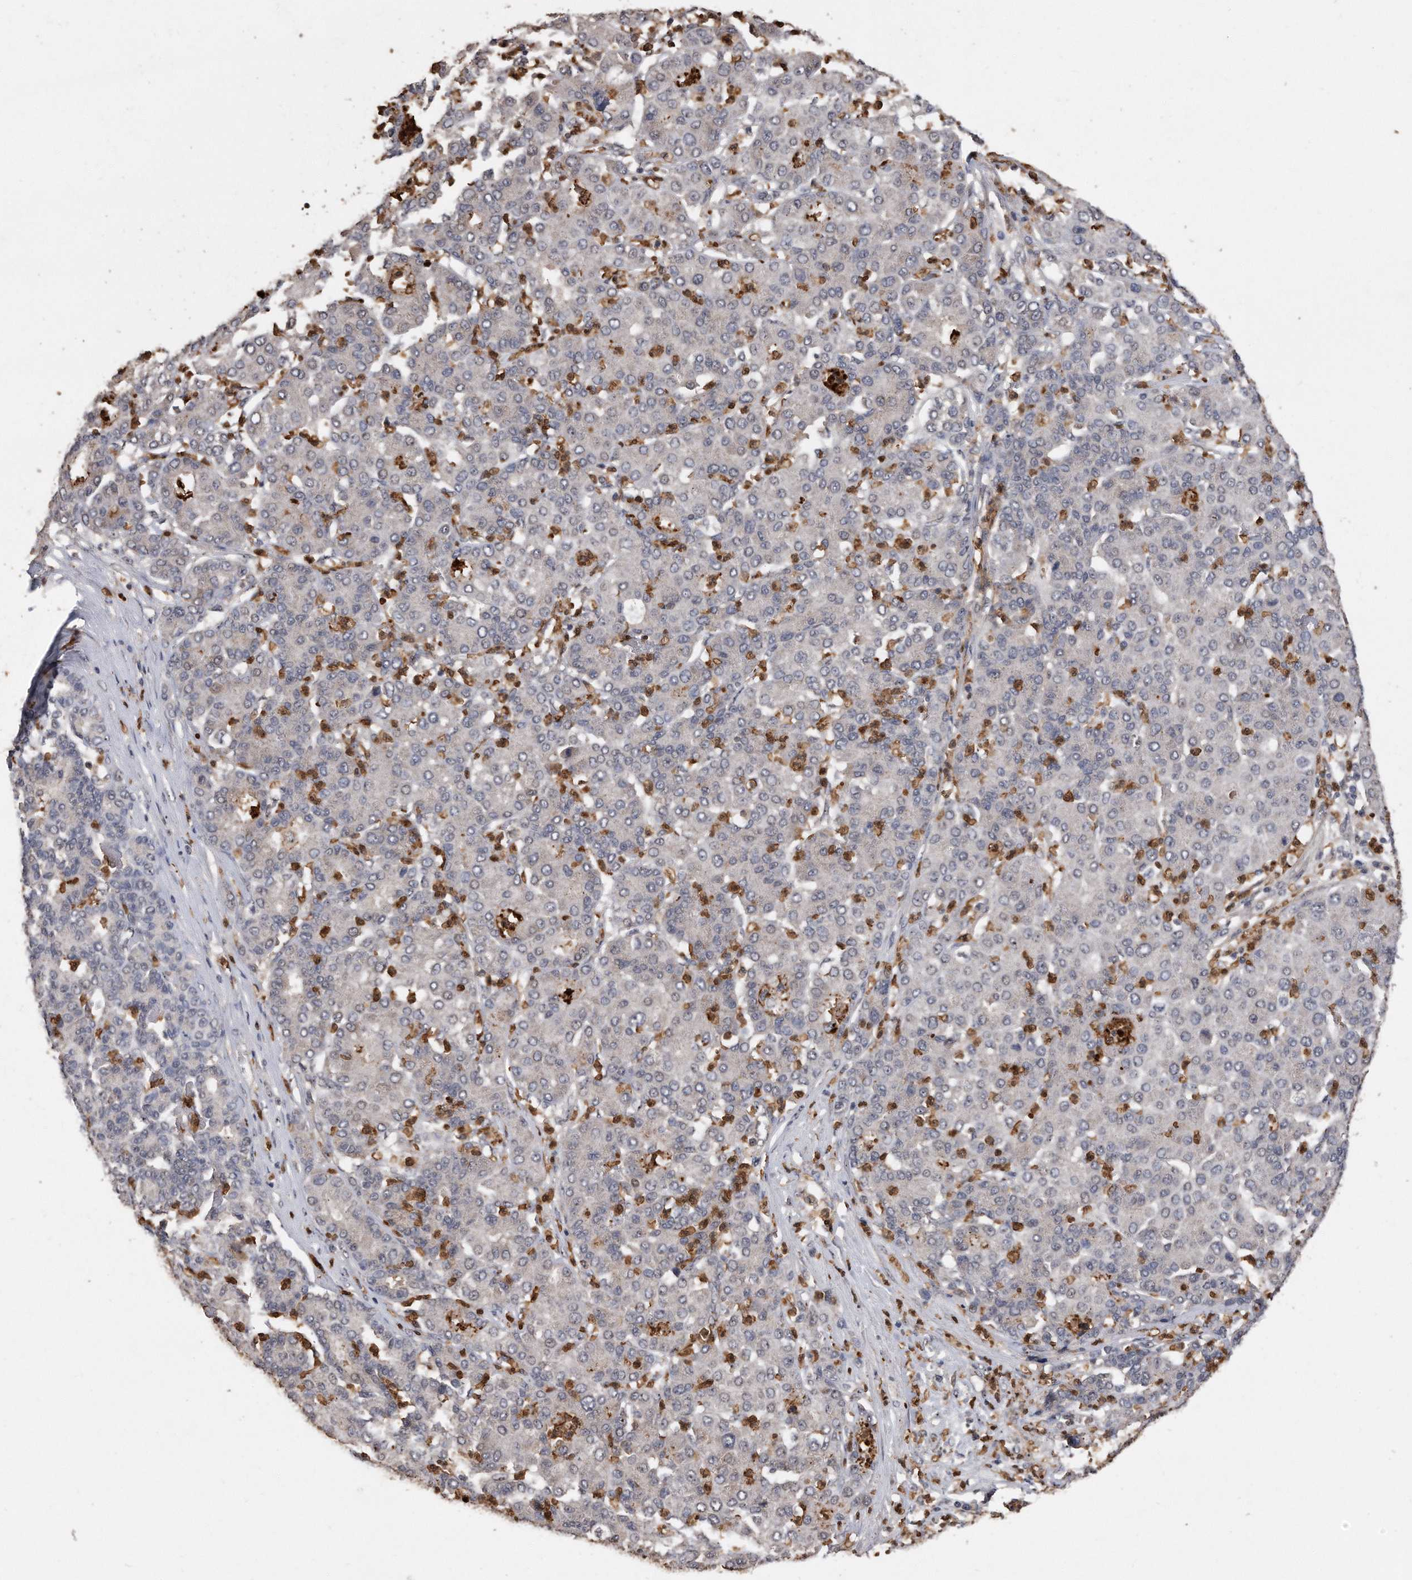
{"staining": {"intensity": "negative", "quantity": "none", "location": "none"}, "tissue": "liver cancer", "cell_type": "Tumor cells", "image_type": "cancer", "snomed": [{"axis": "morphology", "description": "Carcinoma, Hepatocellular, NOS"}, {"axis": "topography", "description": "Liver"}], "caption": "There is no significant expression in tumor cells of liver cancer.", "gene": "PELO", "patient": {"sex": "male", "age": 65}}